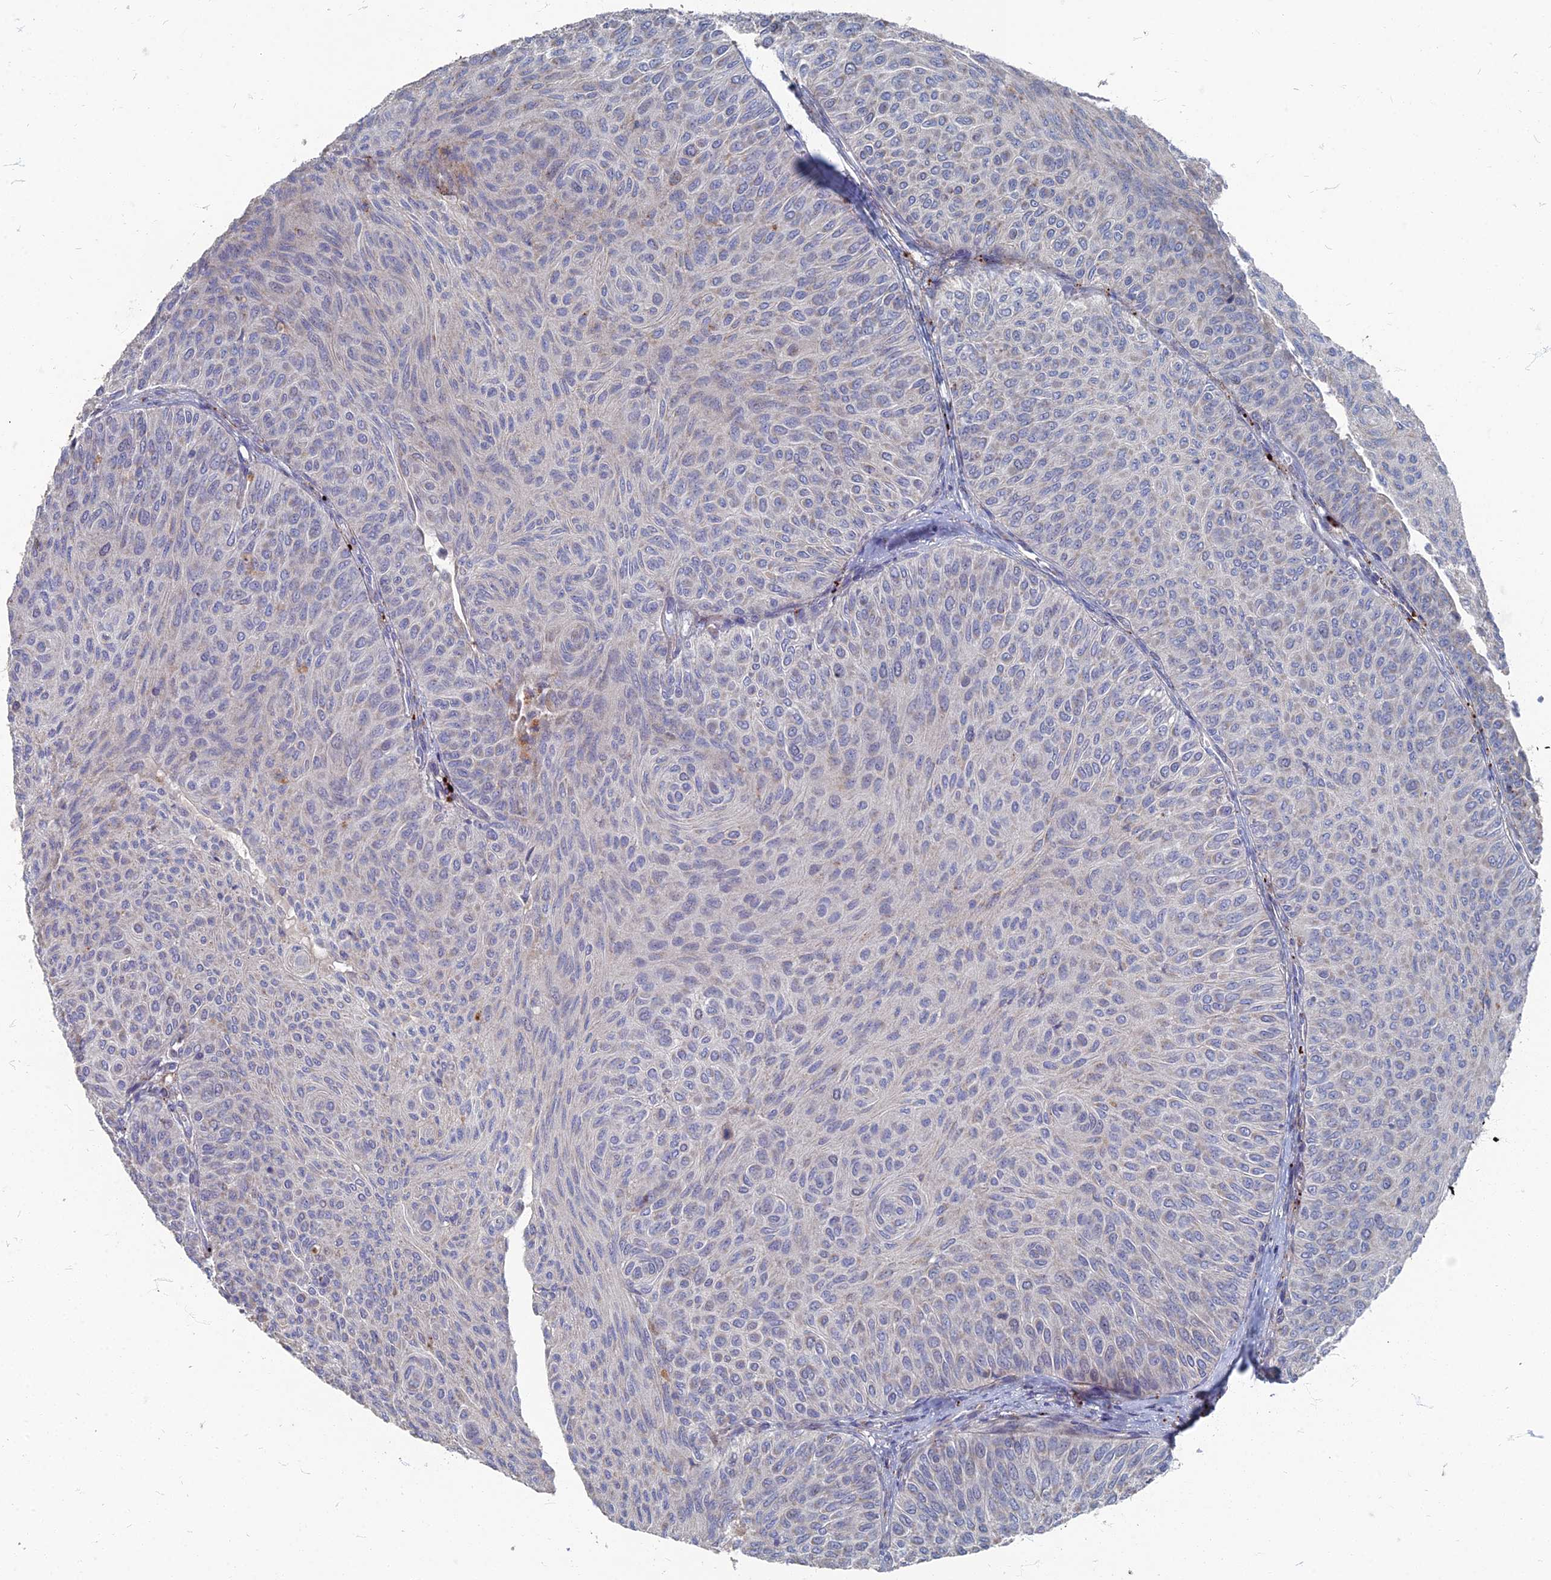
{"staining": {"intensity": "weak", "quantity": "<25%", "location": "cytoplasmic/membranous"}, "tissue": "urothelial cancer", "cell_type": "Tumor cells", "image_type": "cancer", "snomed": [{"axis": "morphology", "description": "Urothelial carcinoma, Low grade"}, {"axis": "topography", "description": "Urinary bladder"}], "caption": "Tumor cells are negative for brown protein staining in low-grade urothelial carcinoma. The staining was performed using DAB to visualize the protein expression in brown, while the nuclei were stained in blue with hematoxylin (Magnification: 20x).", "gene": "TMEM128", "patient": {"sex": "male", "age": 78}}